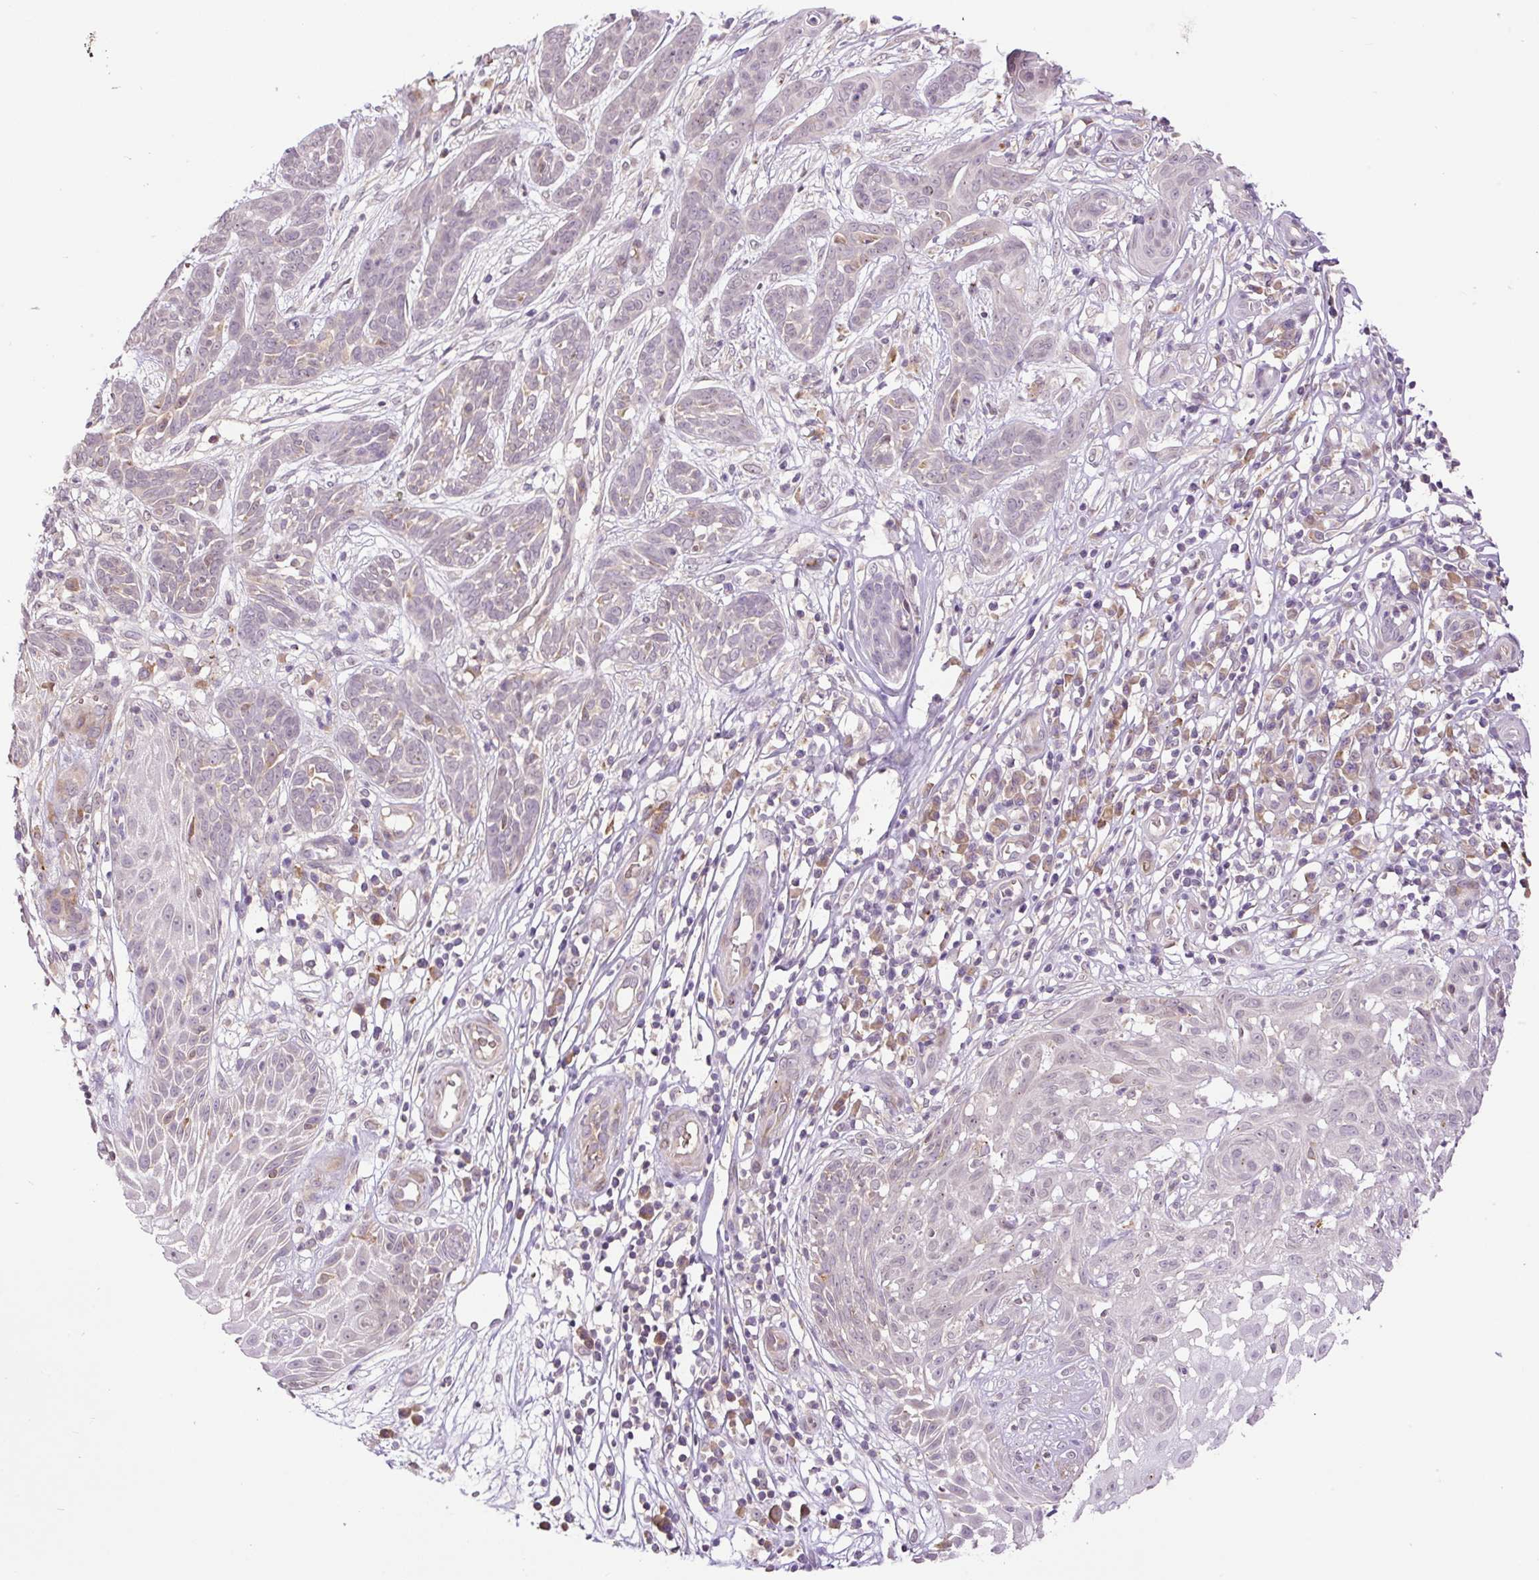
{"staining": {"intensity": "negative", "quantity": "none", "location": "none"}, "tissue": "skin cancer", "cell_type": "Tumor cells", "image_type": "cancer", "snomed": [{"axis": "morphology", "description": "Basal cell carcinoma"}, {"axis": "topography", "description": "Skin"}, {"axis": "topography", "description": "Skin, foot"}], "caption": "An immunohistochemistry photomicrograph of basal cell carcinoma (skin) is shown. There is no staining in tumor cells of basal cell carcinoma (skin).", "gene": "HABP4", "patient": {"sex": "female", "age": 86}}